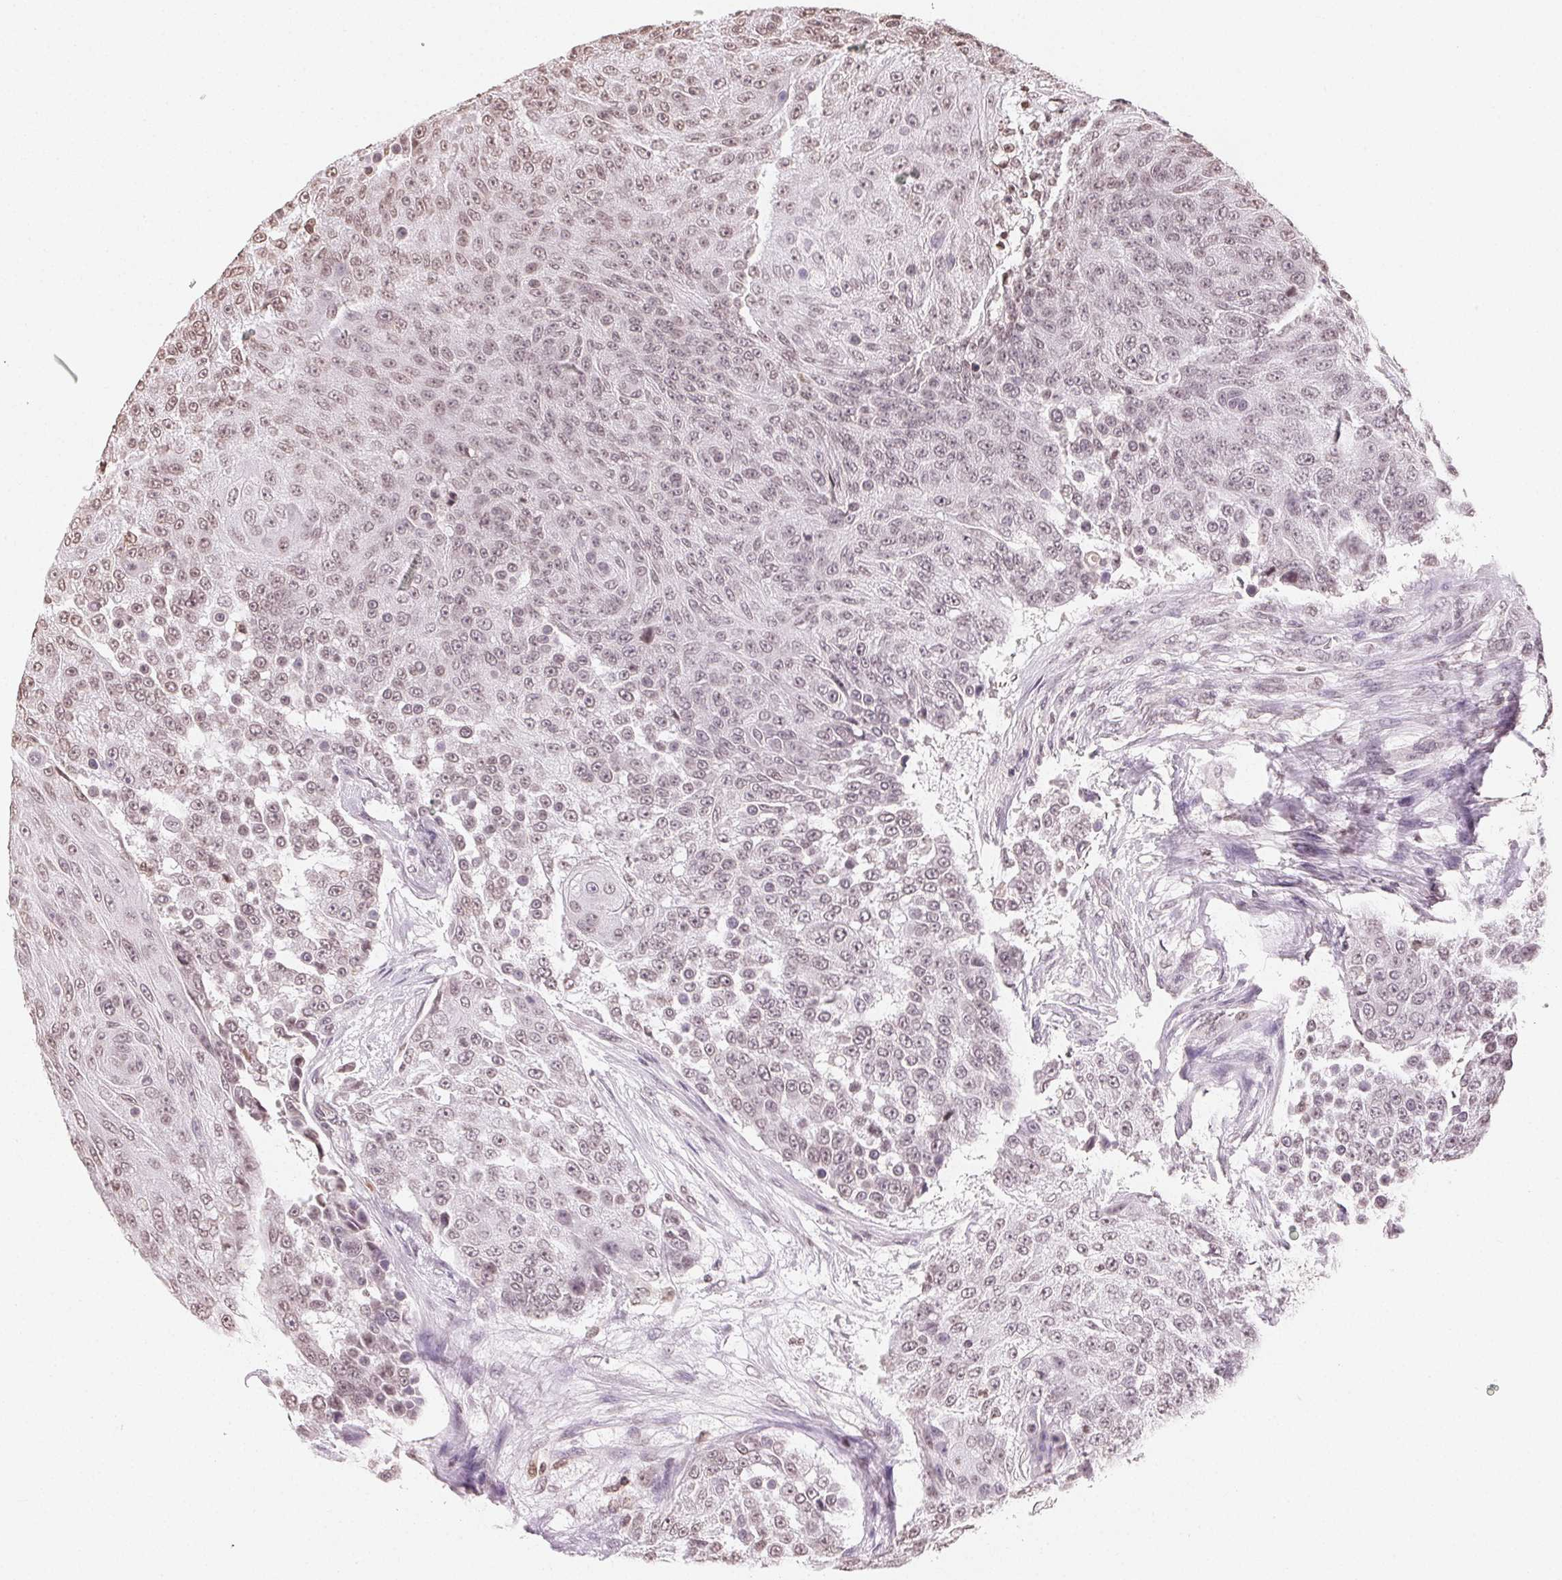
{"staining": {"intensity": "weak", "quantity": ">75%", "location": "nuclear"}, "tissue": "urothelial cancer", "cell_type": "Tumor cells", "image_type": "cancer", "snomed": [{"axis": "morphology", "description": "Urothelial carcinoma, High grade"}, {"axis": "topography", "description": "Urinary bladder"}], "caption": "Protein analysis of high-grade urothelial carcinoma tissue reveals weak nuclear positivity in about >75% of tumor cells. (brown staining indicates protein expression, while blue staining denotes nuclei).", "gene": "TBP", "patient": {"sex": "female", "age": 63}}